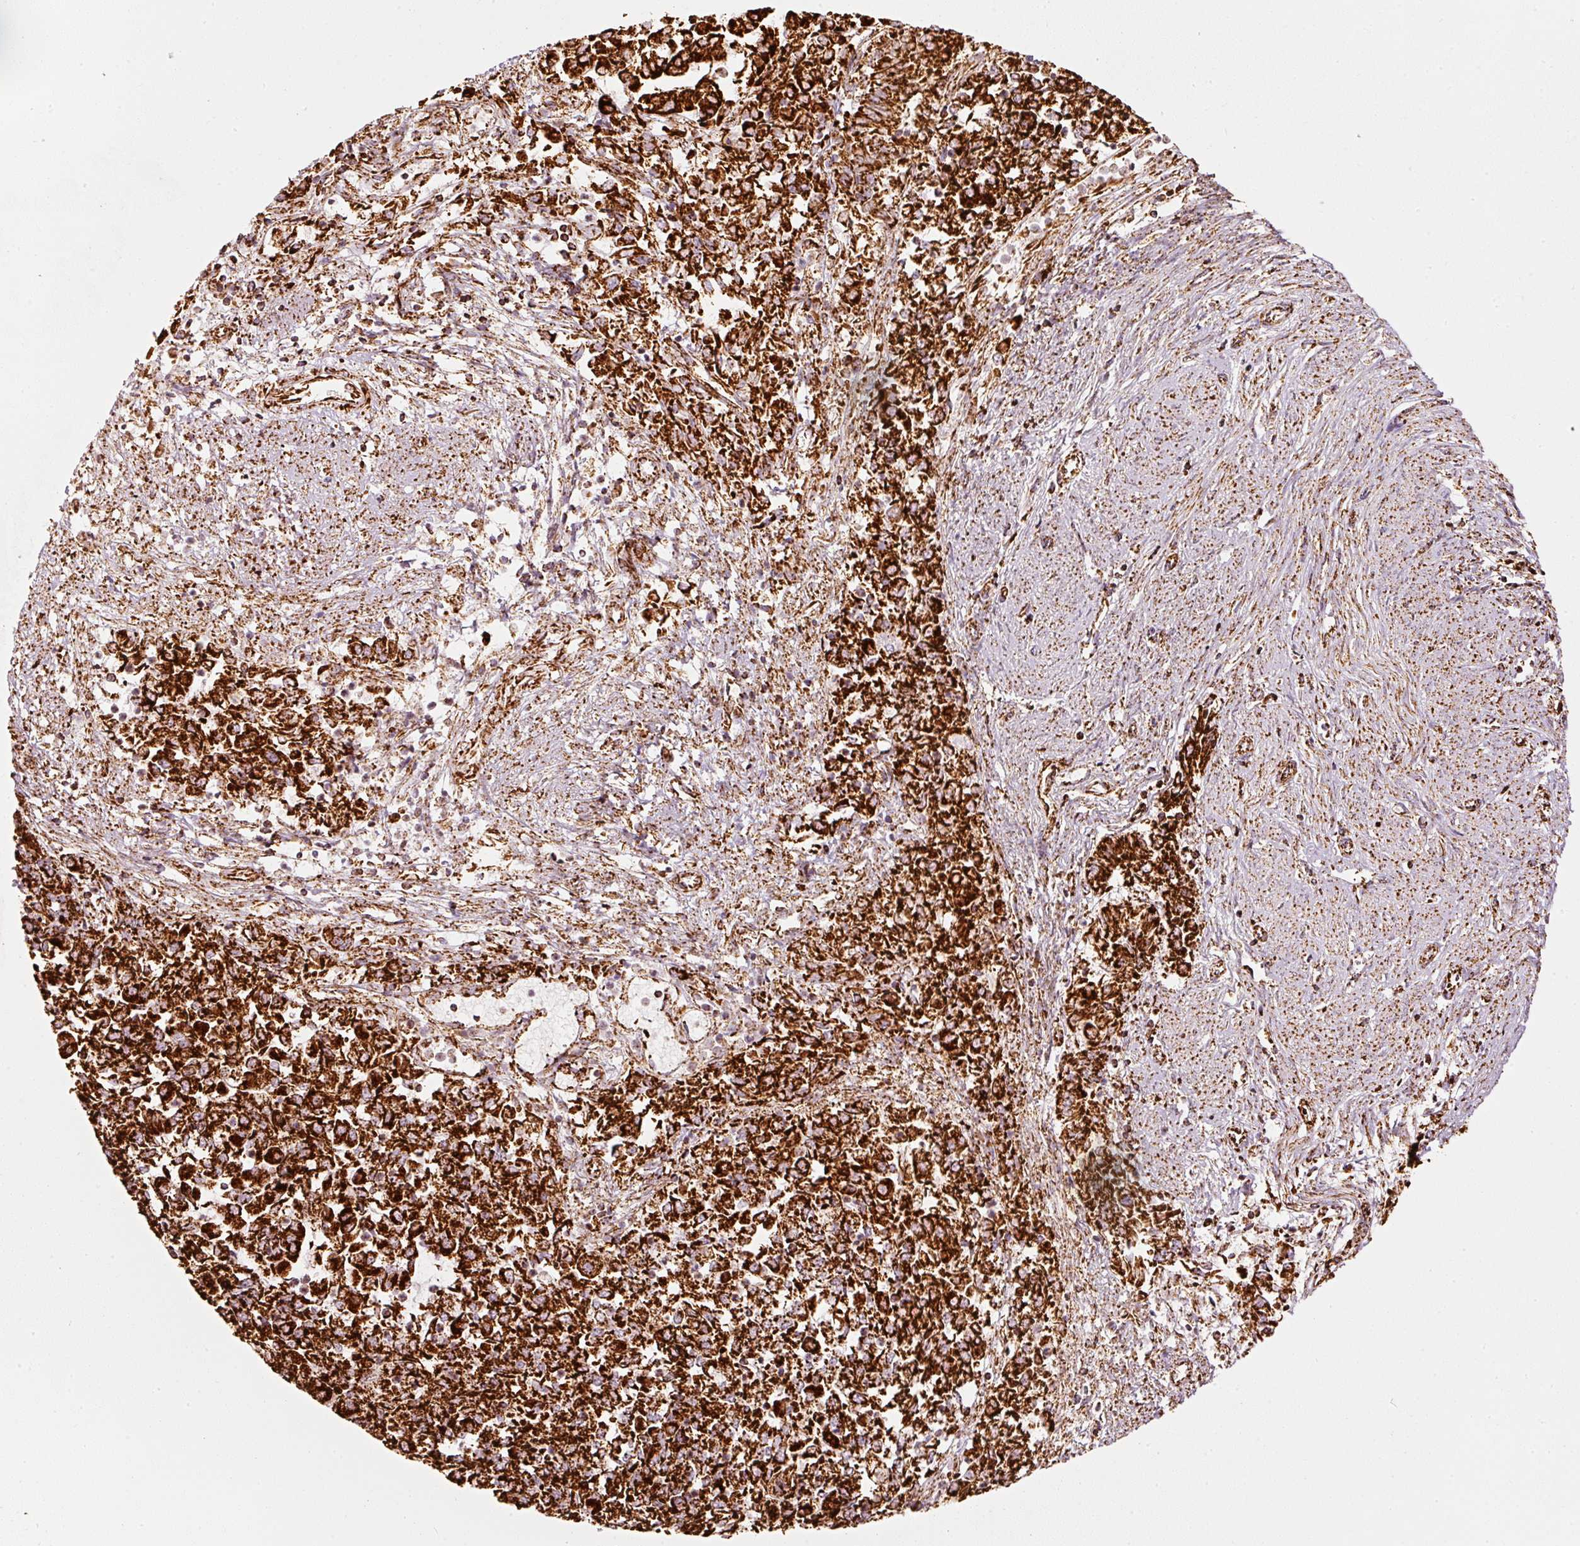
{"staining": {"intensity": "strong", "quantity": ">75%", "location": "cytoplasmic/membranous"}, "tissue": "endometrial cancer", "cell_type": "Tumor cells", "image_type": "cancer", "snomed": [{"axis": "morphology", "description": "Adenocarcinoma, NOS"}, {"axis": "topography", "description": "Endometrium"}], "caption": "A photomicrograph of endometrial adenocarcinoma stained for a protein reveals strong cytoplasmic/membranous brown staining in tumor cells.", "gene": "MT-CO2", "patient": {"sex": "female", "age": 57}}